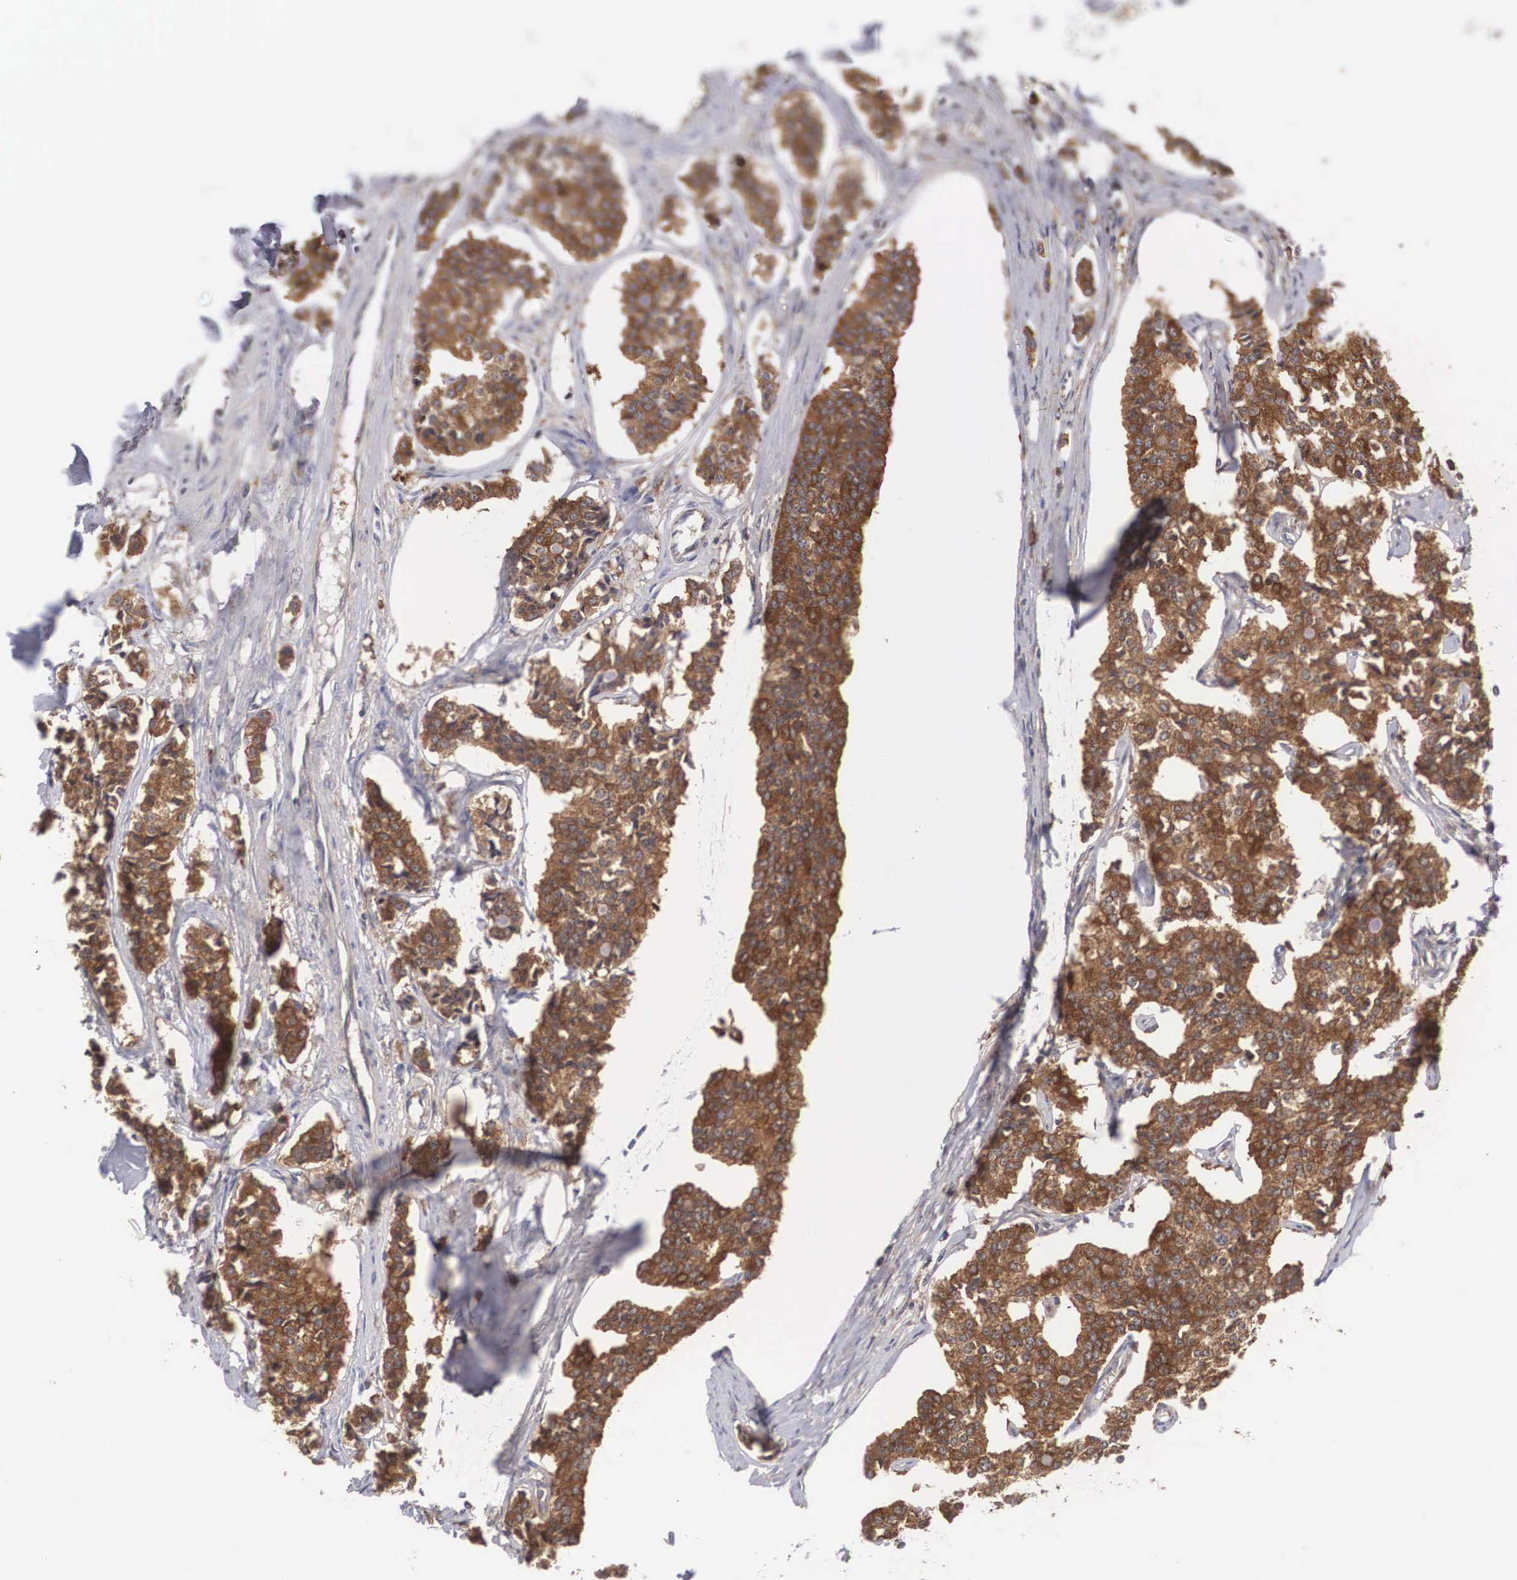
{"staining": {"intensity": "strong", "quantity": ">75%", "location": "cytoplasmic/membranous"}, "tissue": "carcinoid", "cell_type": "Tumor cells", "image_type": "cancer", "snomed": [{"axis": "morphology", "description": "Carcinoid, malignant, NOS"}, {"axis": "topography", "description": "Small intestine"}], "caption": "This histopathology image shows immunohistochemistry staining of human malignant carcinoid, with high strong cytoplasmic/membranous positivity in about >75% of tumor cells.", "gene": "GRIPAP1", "patient": {"sex": "male", "age": 63}}